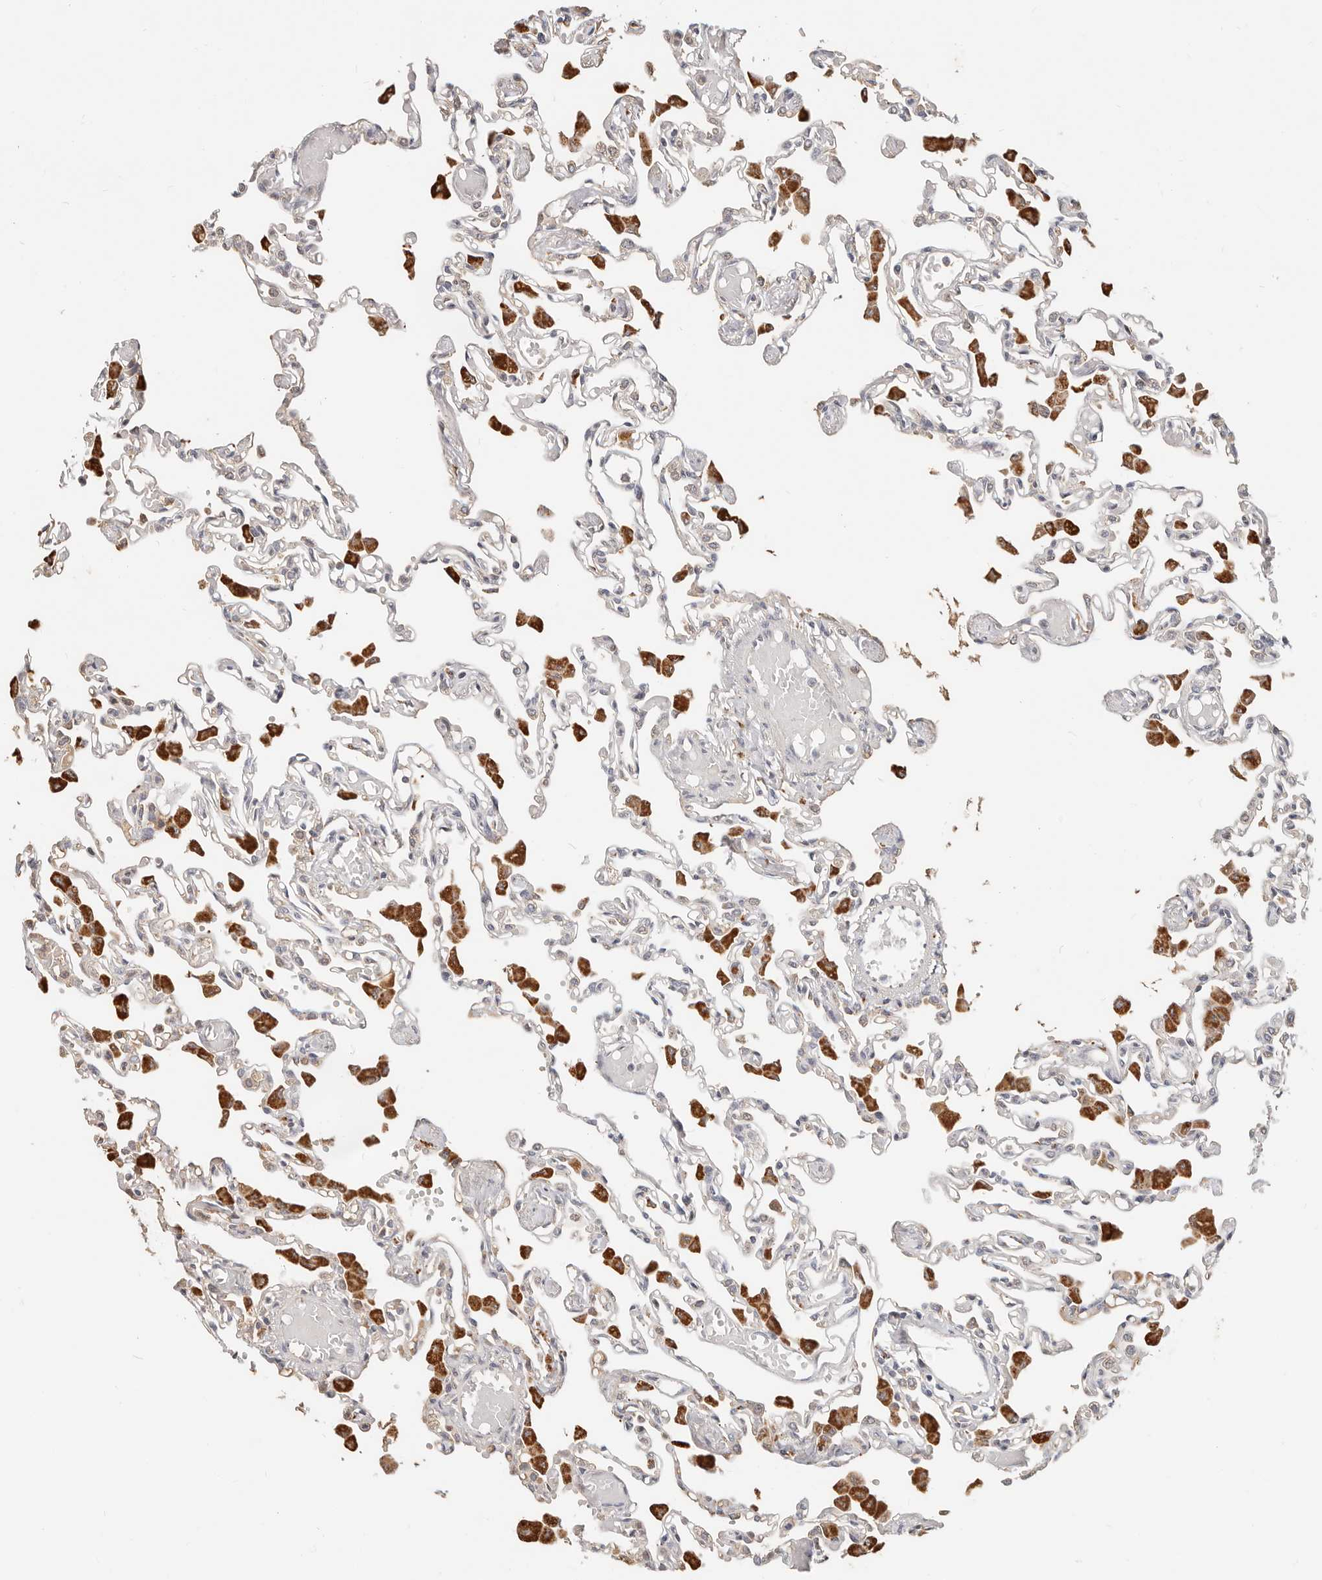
{"staining": {"intensity": "weak", "quantity": "<25%", "location": "cytoplasmic/membranous"}, "tissue": "lung", "cell_type": "Alveolar cells", "image_type": "normal", "snomed": [{"axis": "morphology", "description": "Normal tissue, NOS"}, {"axis": "topography", "description": "Bronchus"}, {"axis": "topography", "description": "Lung"}], "caption": "Alveolar cells show no significant positivity in benign lung.", "gene": "ZRANB1", "patient": {"sex": "female", "age": 49}}